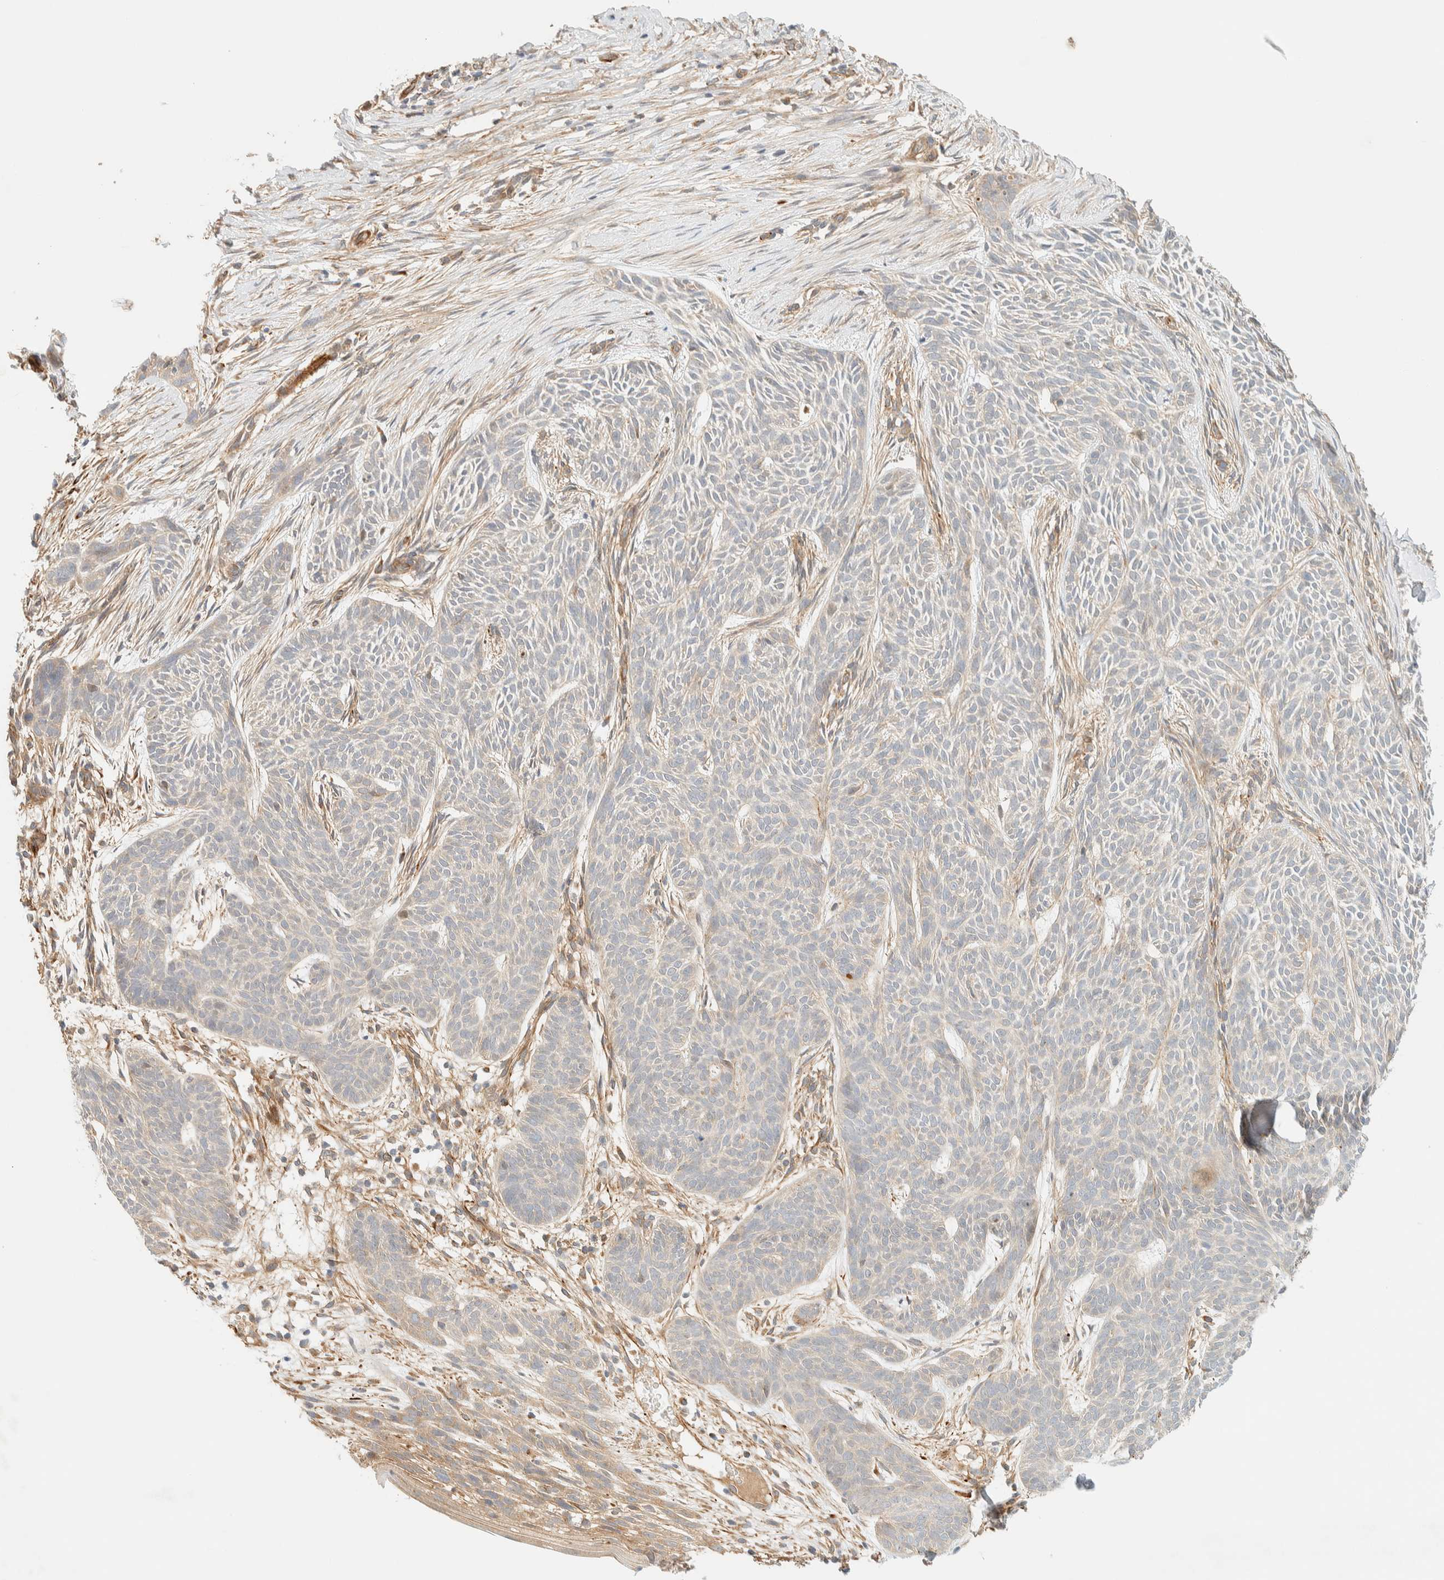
{"staining": {"intensity": "negative", "quantity": "none", "location": "none"}, "tissue": "skin cancer", "cell_type": "Tumor cells", "image_type": "cancer", "snomed": [{"axis": "morphology", "description": "Basal cell carcinoma"}, {"axis": "topography", "description": "Skin"}], "caption": "Photomicrograph shows no protein positivity in tumor cells of basal cell carcinoma (skin) tissue.", "gene": "FAT1", "patient": {"sex": "female", "age": 59}}